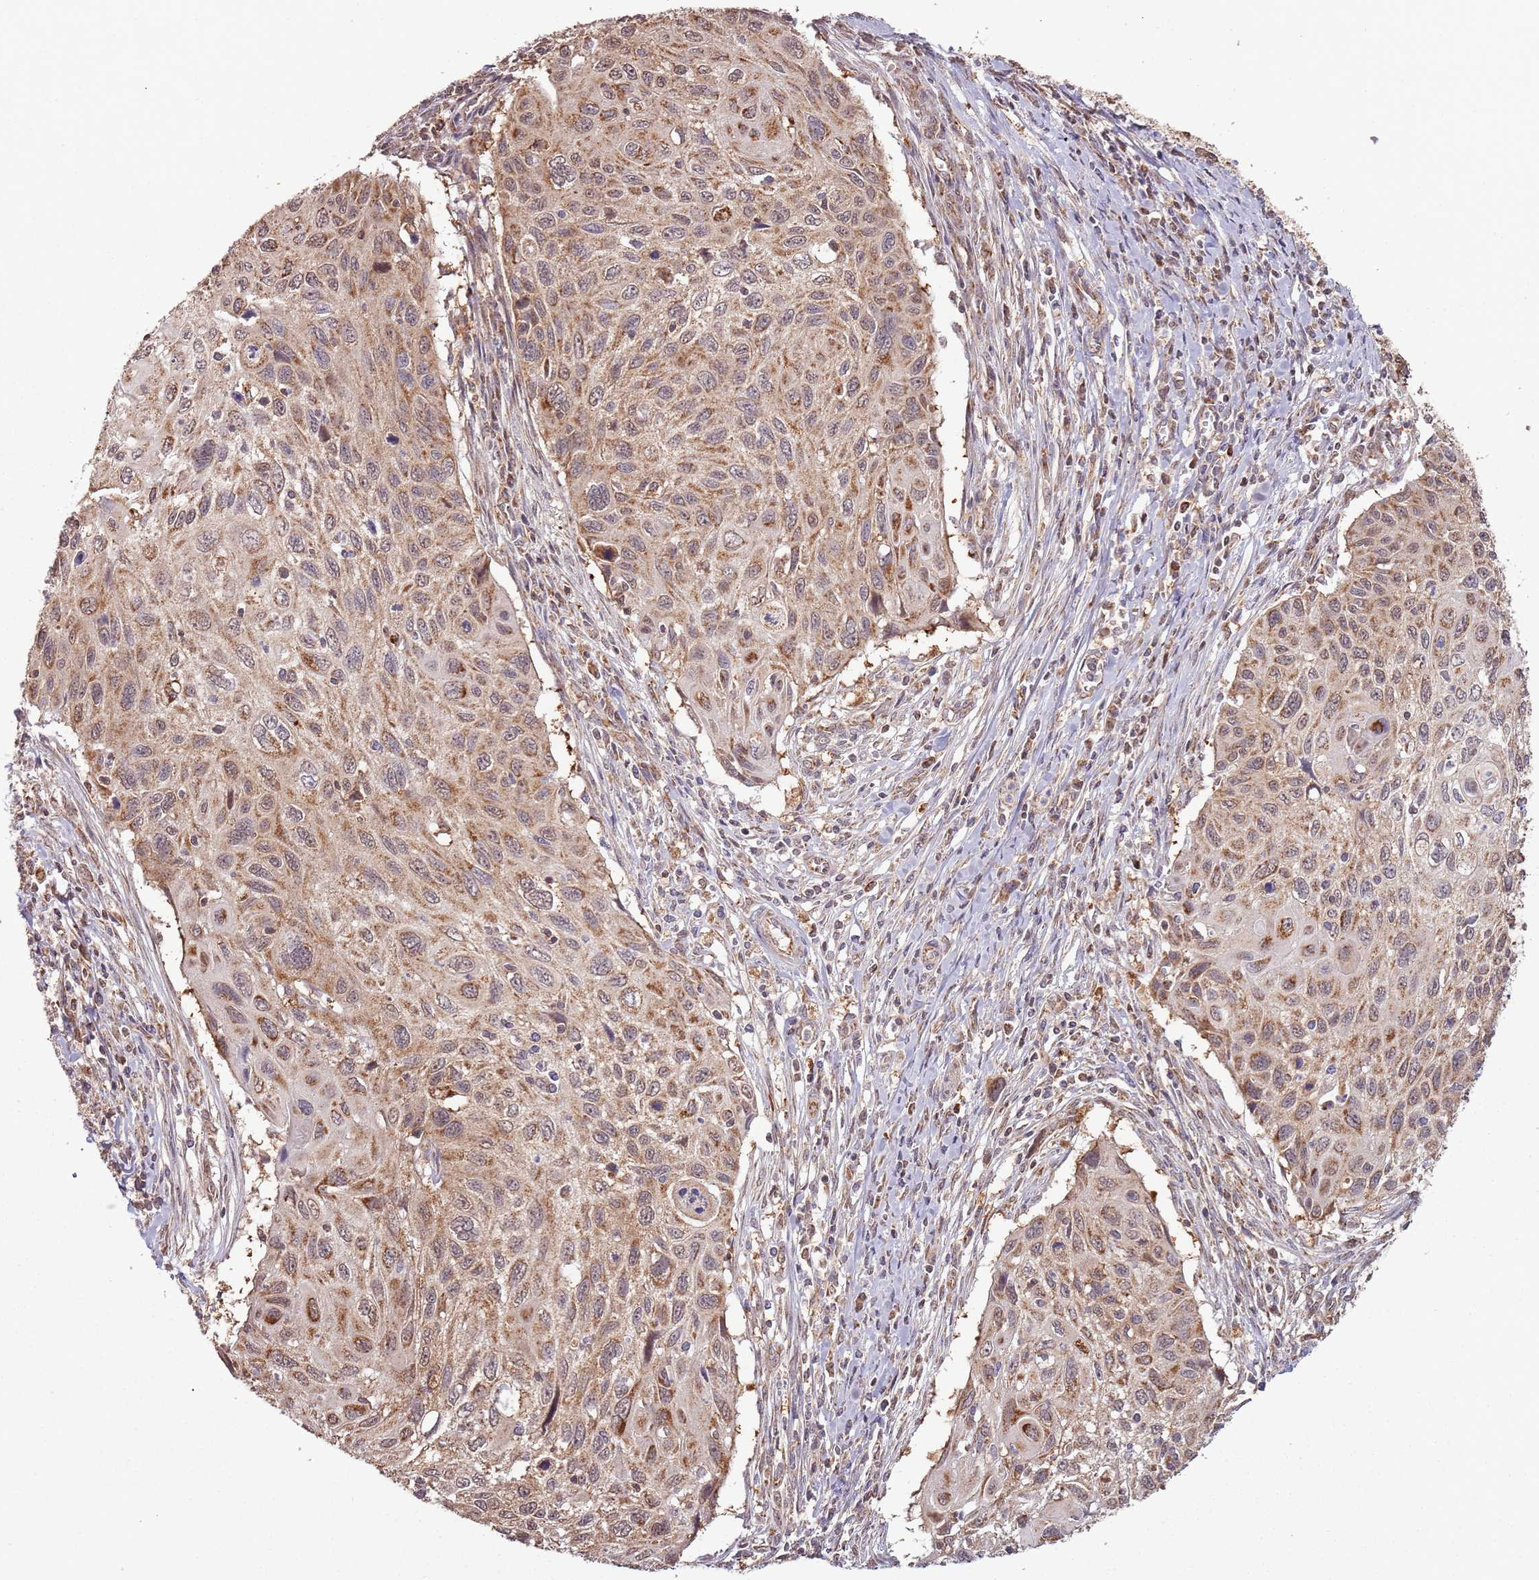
{"staining": {"intensity": "moderate", "quantity": ">75%", "location": "cytoplasmic/membranous,nuclear"}, "tissue": "cervical cancer", "cell_type": "Tumor cells", "image_type": "cancer", "snomed": [{"axis": "morphology", "description": "Squamous cell carcinoma, NOS"}, {"axis": "topography", "description": "Cervix"}], "caption": "Immunohistochemical staining of cervical cancer (squamous cell carcinoma) reveals moderate cytoplasmic/membranous and nuclear protein staining in about >75% of tumor cells.", "gene": "IL17RD", "patient": {"sex": "female", "age": 70}}